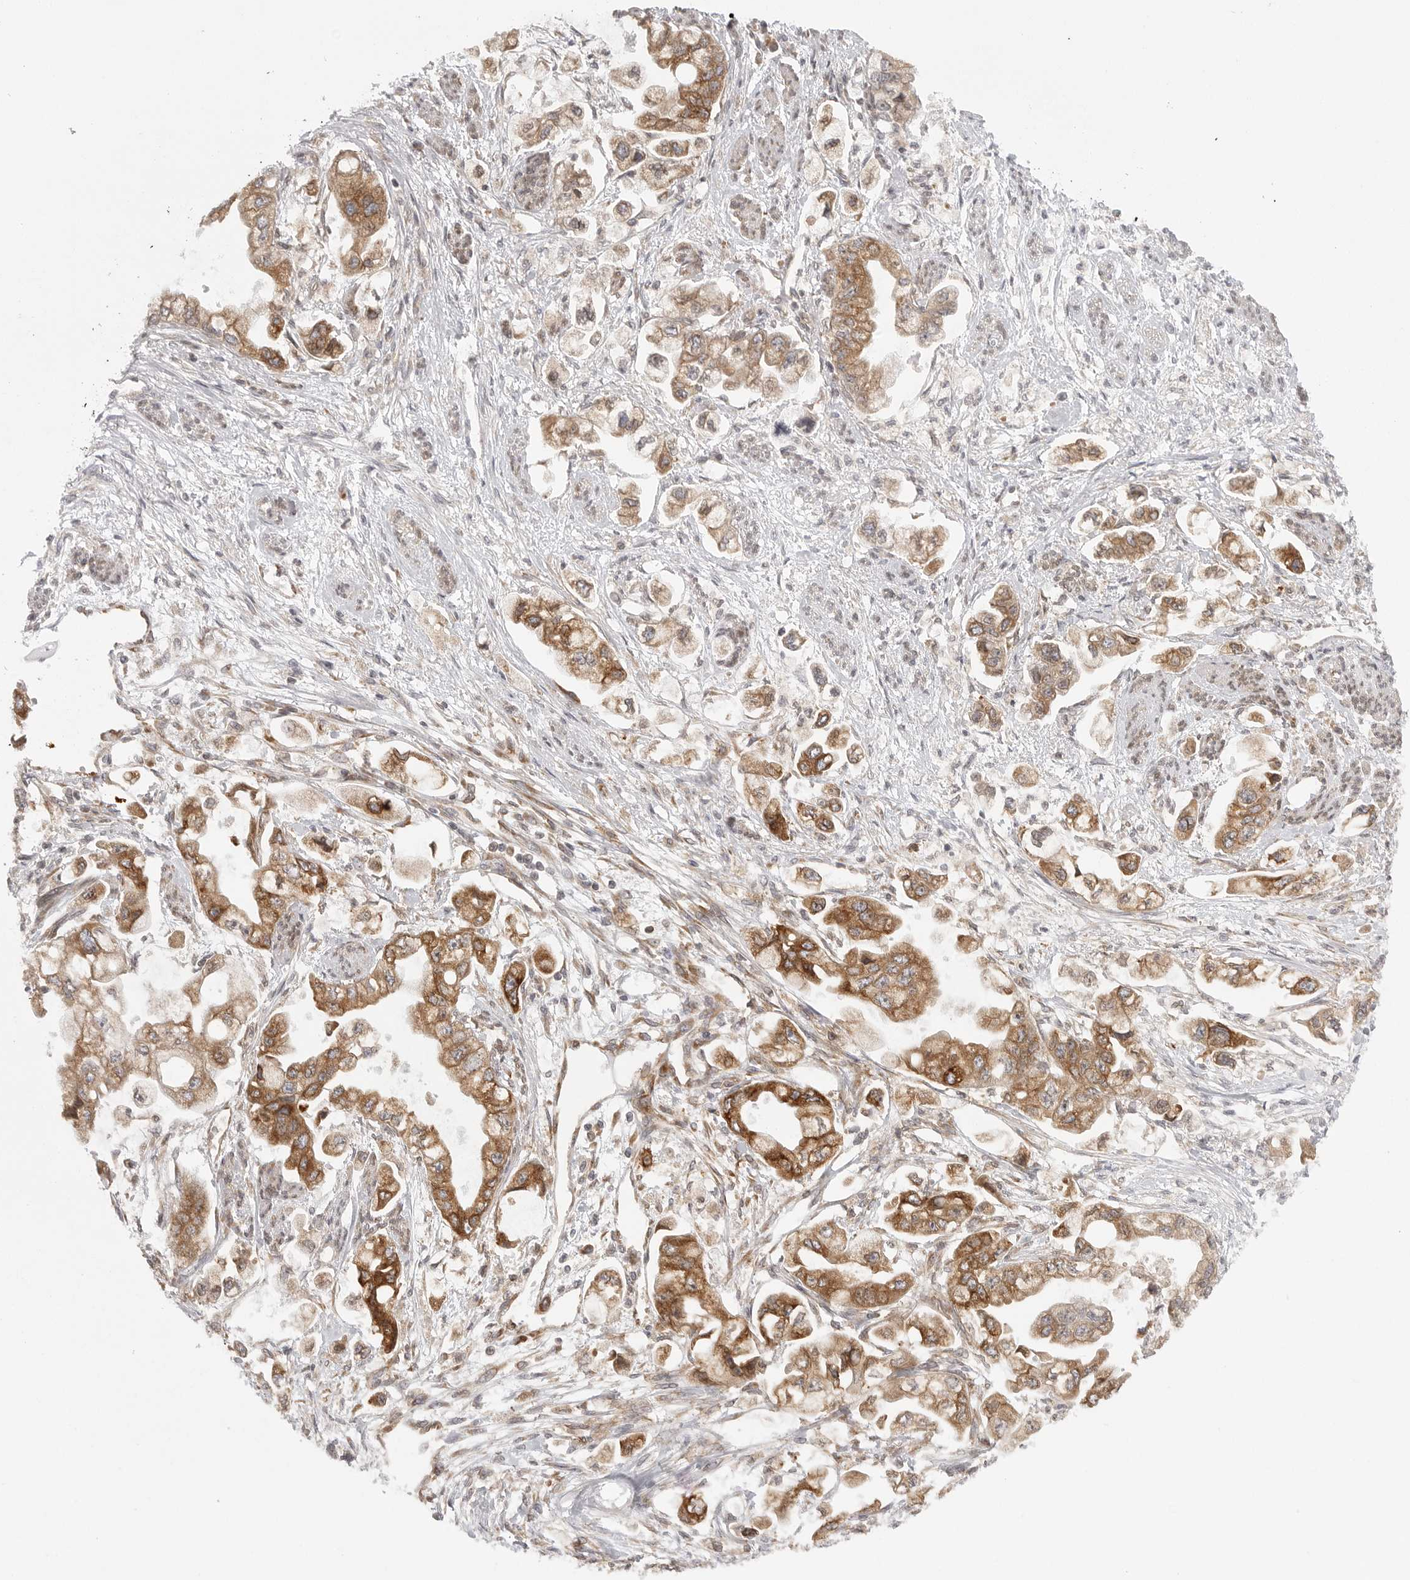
{"staining": {"intensity": "moderate", "quantity": ">75%", "location": "cytoplasmic/membranous"}, "tissue": "stomach cancer", "cell_type": "Tumor cells", "image_type": "cancer", "snomed": [{"axis": "morphology", "description": "Adenocarcinoma, NOS"}, {"axis": "topography", "description": "Stomach"}], "caption": "About >75% of tumor cells in adenocarcinoma (stomach) demonstrate moderate cytoplasmic/membranous protein staining as visualized by brown immunohistochemical staining.", "gene": "CERS2", "patient": {"sex": "male", "age": 62}}